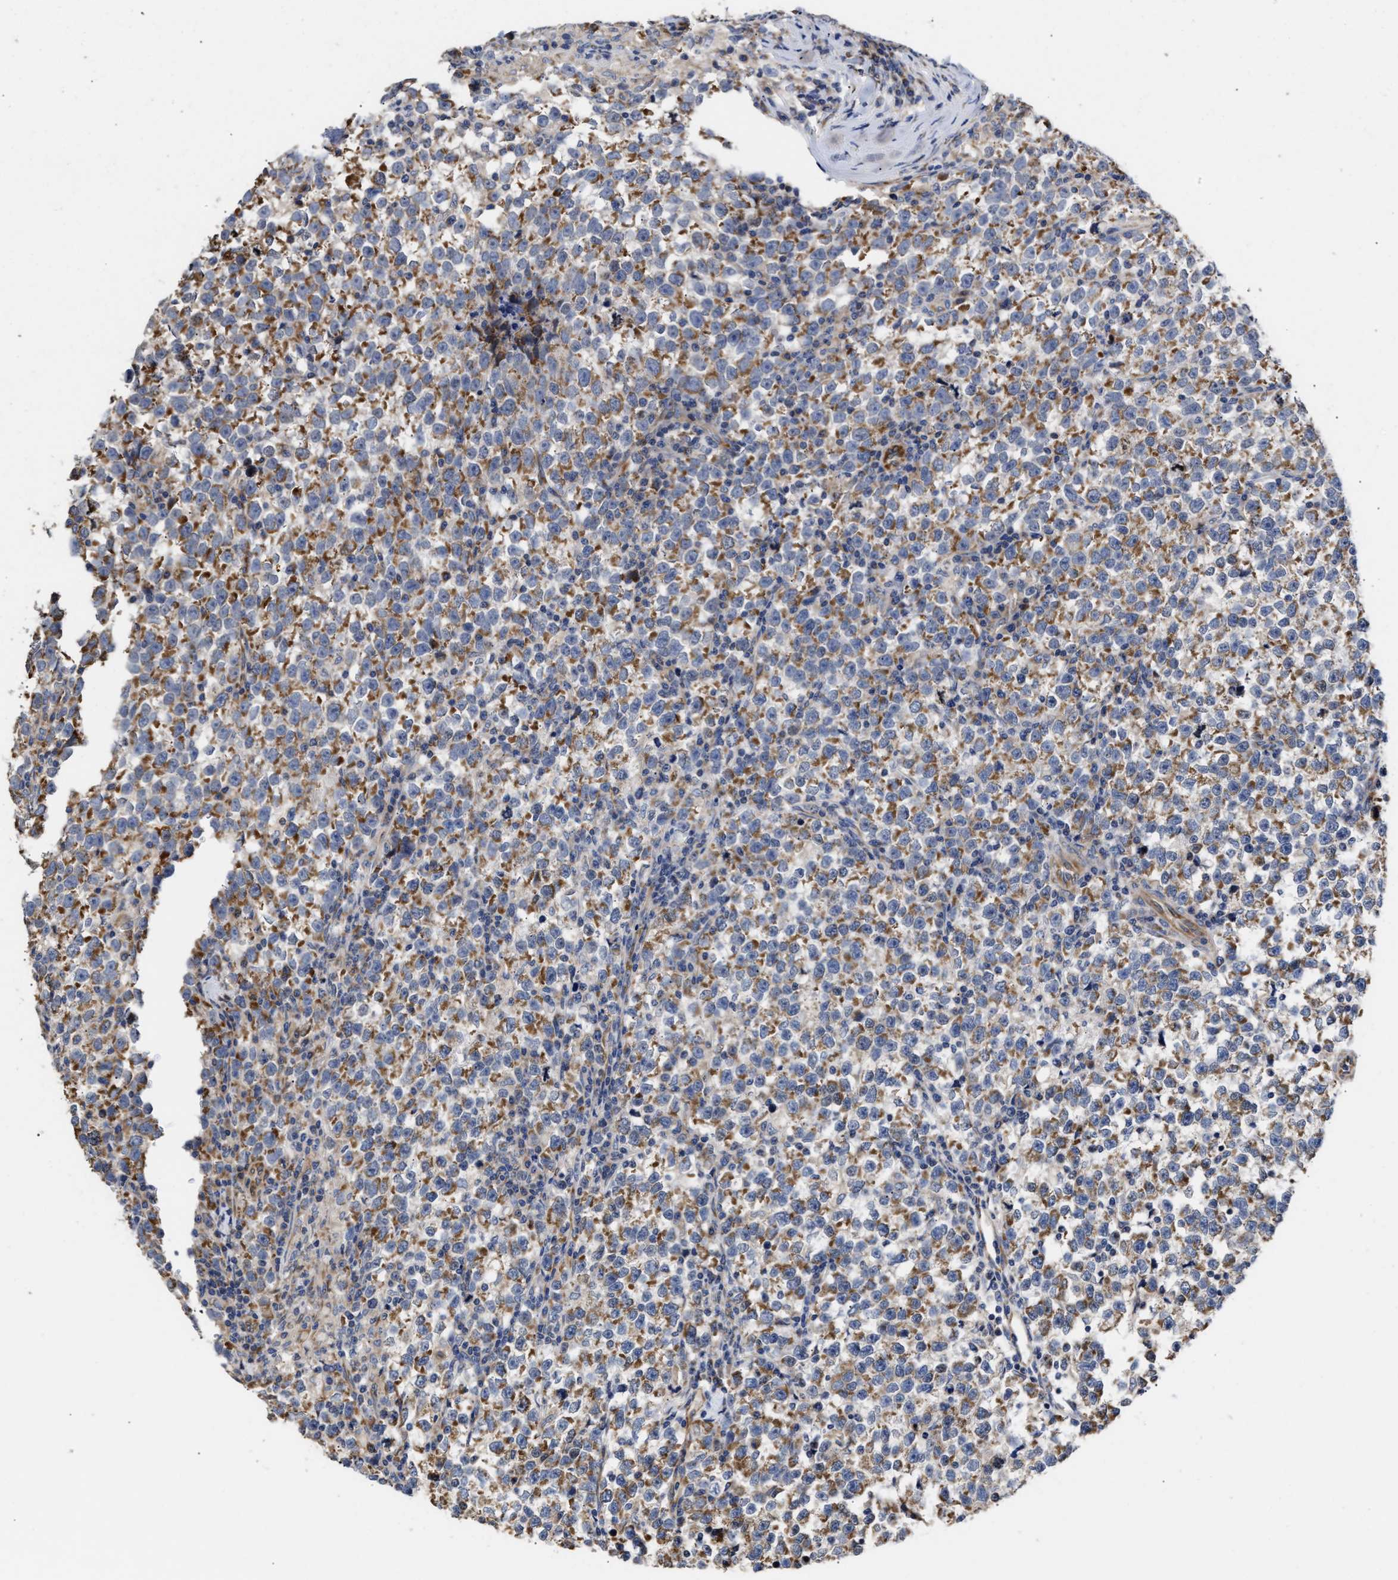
{"staining": {"intensity": "moderate", "quantity": ">75%", "location": "cytoplasmic/membranous"}, "tissue": "testis cancer", "cell_type": "Tumor cells", "image_type": "cancer", "snomed": [{"axis": "morphology", "description": "Normal tissue, NOS"}, {"axis": "morphology", "description": "Seminoma, NOS"}, {"axis": "topography", "description": "Testis"}], "caption": "Protein analysis of testis cancer tissue exhibits moderate cytoplasmic/membranous staining in approximately >75% of tumor cells.", "gene": "MALSU1", "patient": {"sex": "male", "age": 43}}